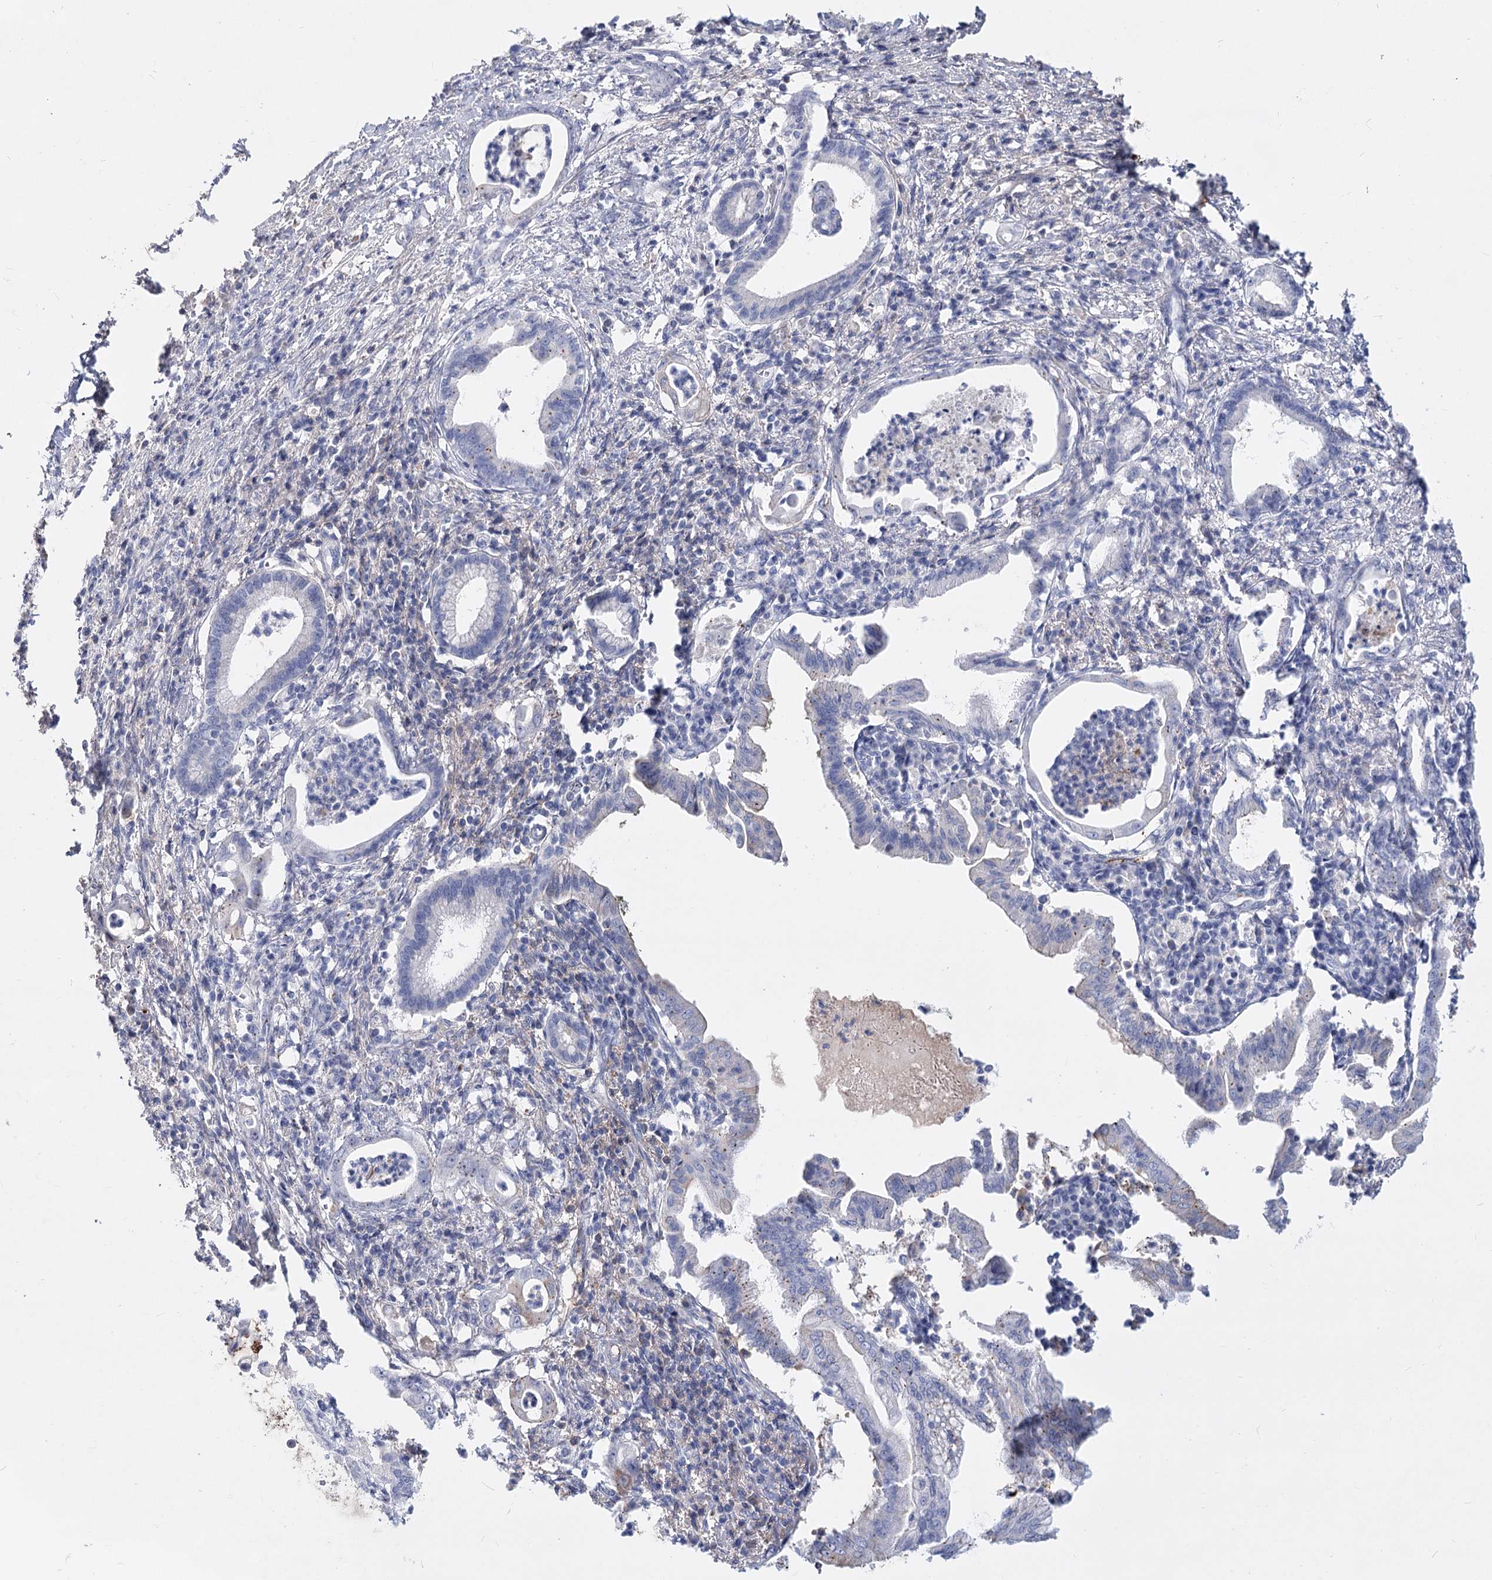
{"staining": {"intensity": "negative", "quantity": "none", "location": "none"}, "tissue": "pancreatic cancer", "cell_type": "Tumor cells", "image_type": "cancer", "snomed": [{"axis": "morphology", "description": "Adenocarcinoma, NOS"}, {"axis": "topography", "description": "Pancreas"}], "caption": "DAB immunohistochemical staining of pancreatic cancer (adenocarcinoma) shows no significant expression in tumor cells. Nuclei are stained in blue.", "gene": "TASOR2", "patient": {"sex": "female", "age": 55}}